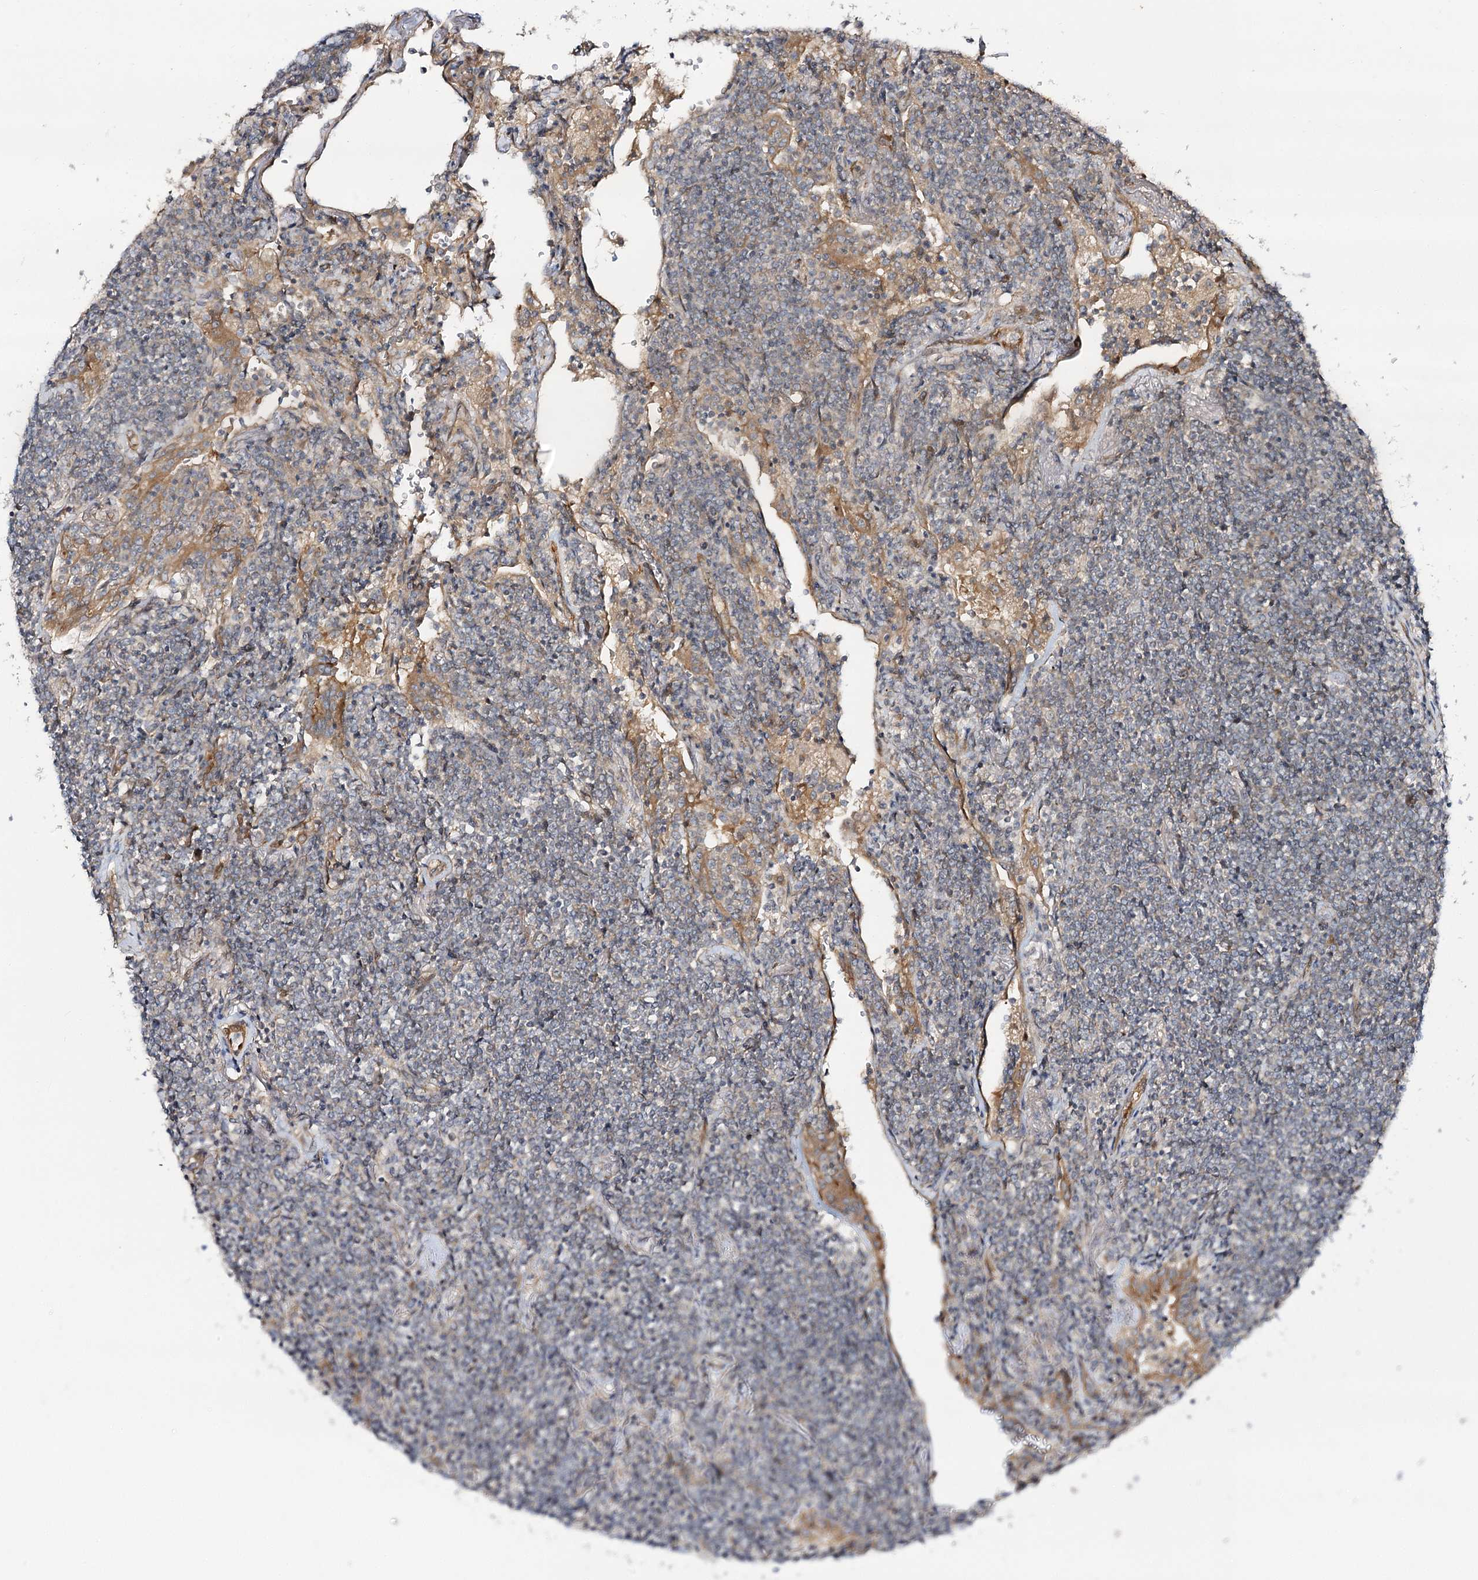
{"staining": {"intensity": "weak", "quantity": "<25%", "location": "cytoplasmic/membranous"}, "tissue": "lymphoma", "cell_type": "Tumor cells", "image_type": "cancer", "snomed": [{"axis": "morphology", "description": "Malignant lymphoma, non-Hodgkin's type, Low grade"}, {"axis": "topography", "description": "Lung"}], "caption": "Immunohistochemistry micrograph of neoplastic tissue: malignant lymphoma, non-Hodgkin's type (low-grade) stained with DAB (3,3'-diaminobenzidine) reveals no significant protein positivity in tumor cells. (IHC, brightfield microscopy, high magnification).", "gene": "C11orf80", "patient": {"sex": "female", "age": 71}}